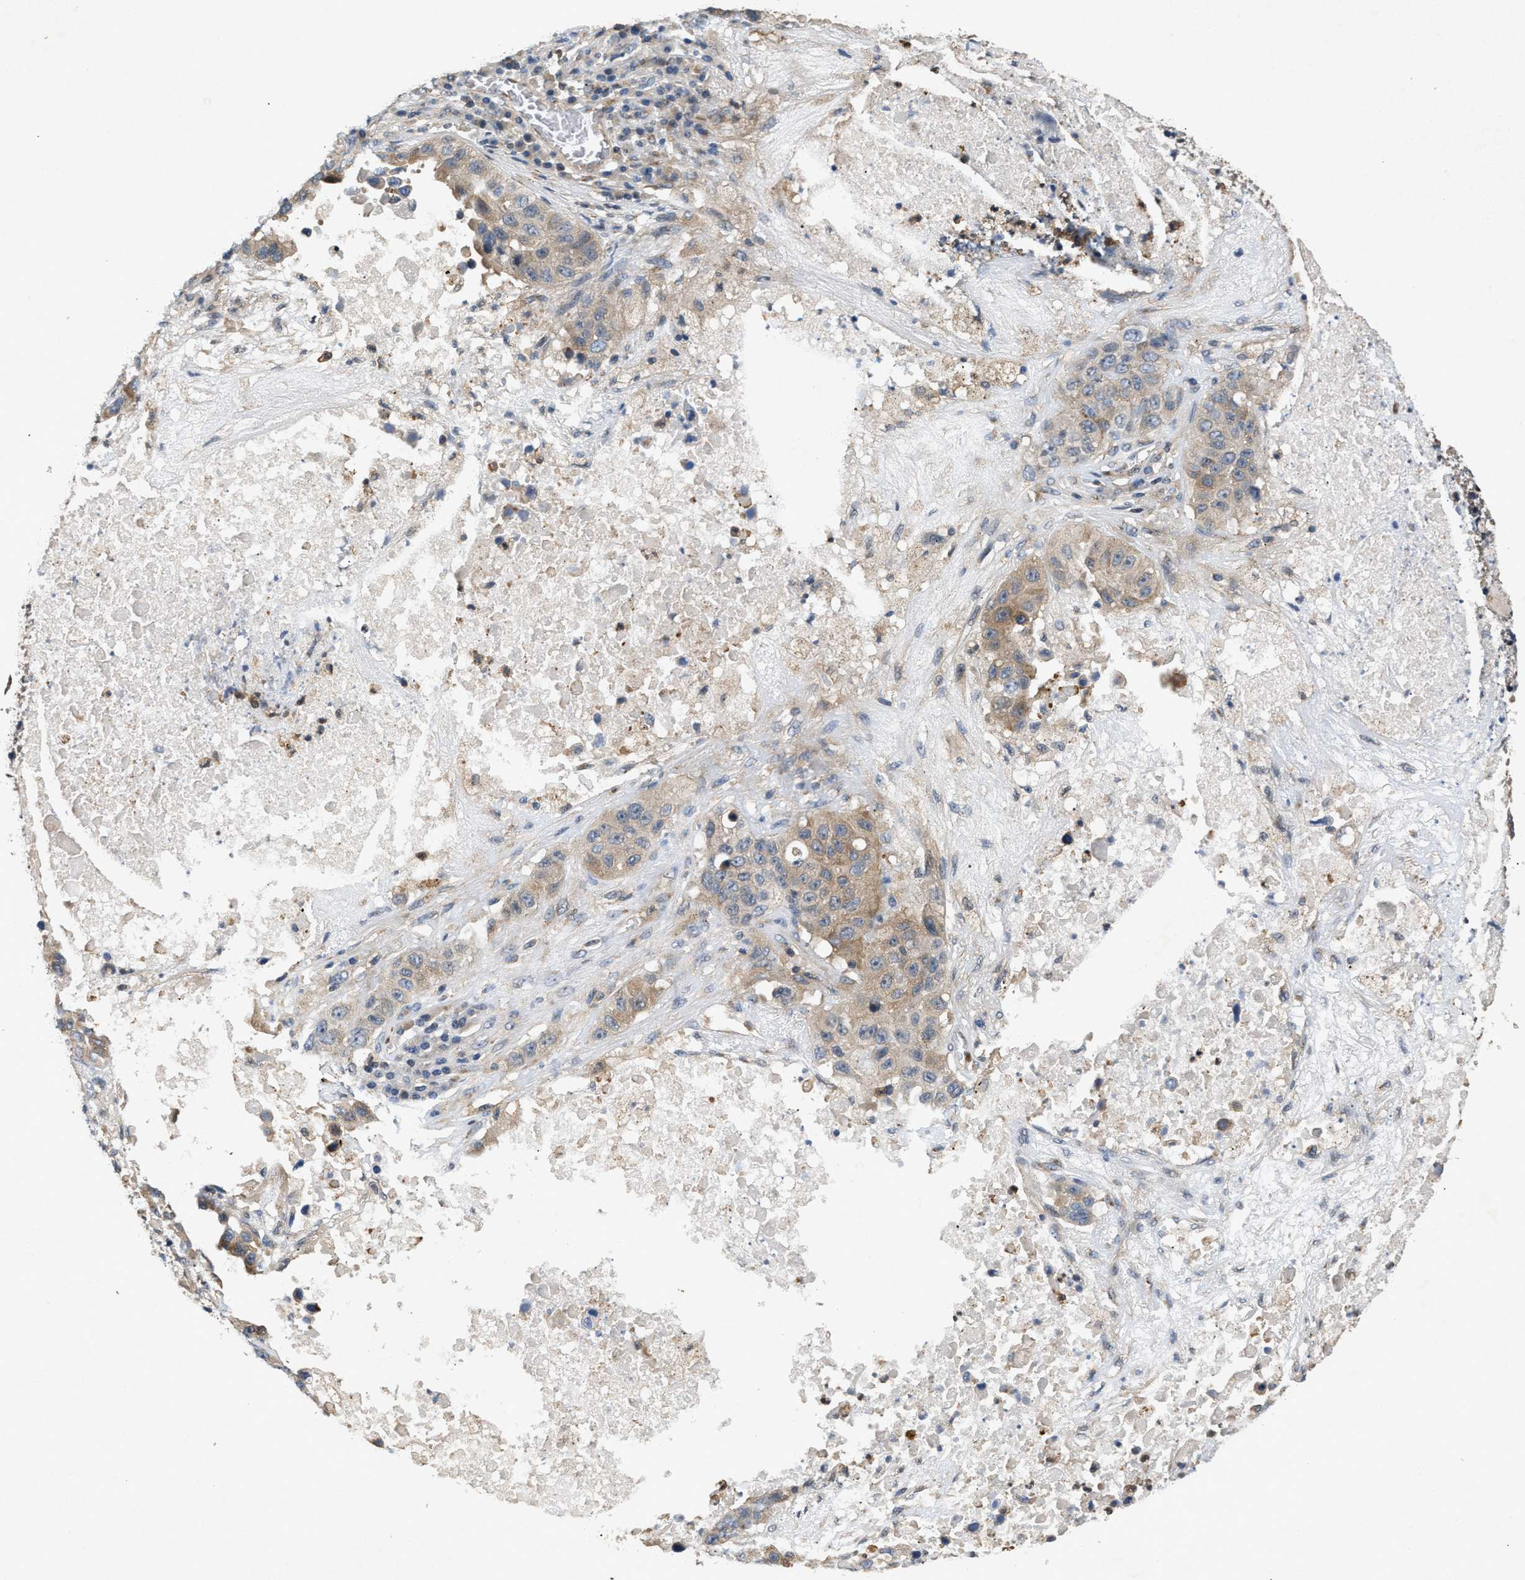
{"staining": {"intensity": "weak", "quantity": ">75%", "location": "cytoplasmic/membranous"}, "tissue": "lung cancer", "cell_type": "Tumor cells", "image_type": "cancer", "snomed": [{"axis": "morphology", "description": "Squamous cell carcinoma, NOS"}, {"axis": "topography", "description": "Lung"}], "caption": "High-magnification brightfield microscopy of lung cancer stained with DAB (3,3'-diaminobenzidine) (brown) and counterstained with hematoxylin (blue). tumor cells exhibit weak cytoplasmic/membranous staining is seen in approximately>75% of cells. The protein is stained brown, and the nuclei are stained in blue (DAB IHC with brightfield microscopy, high magnification).", "gene": "CHUK", "patient": {"sex": "male", "age": 57}}